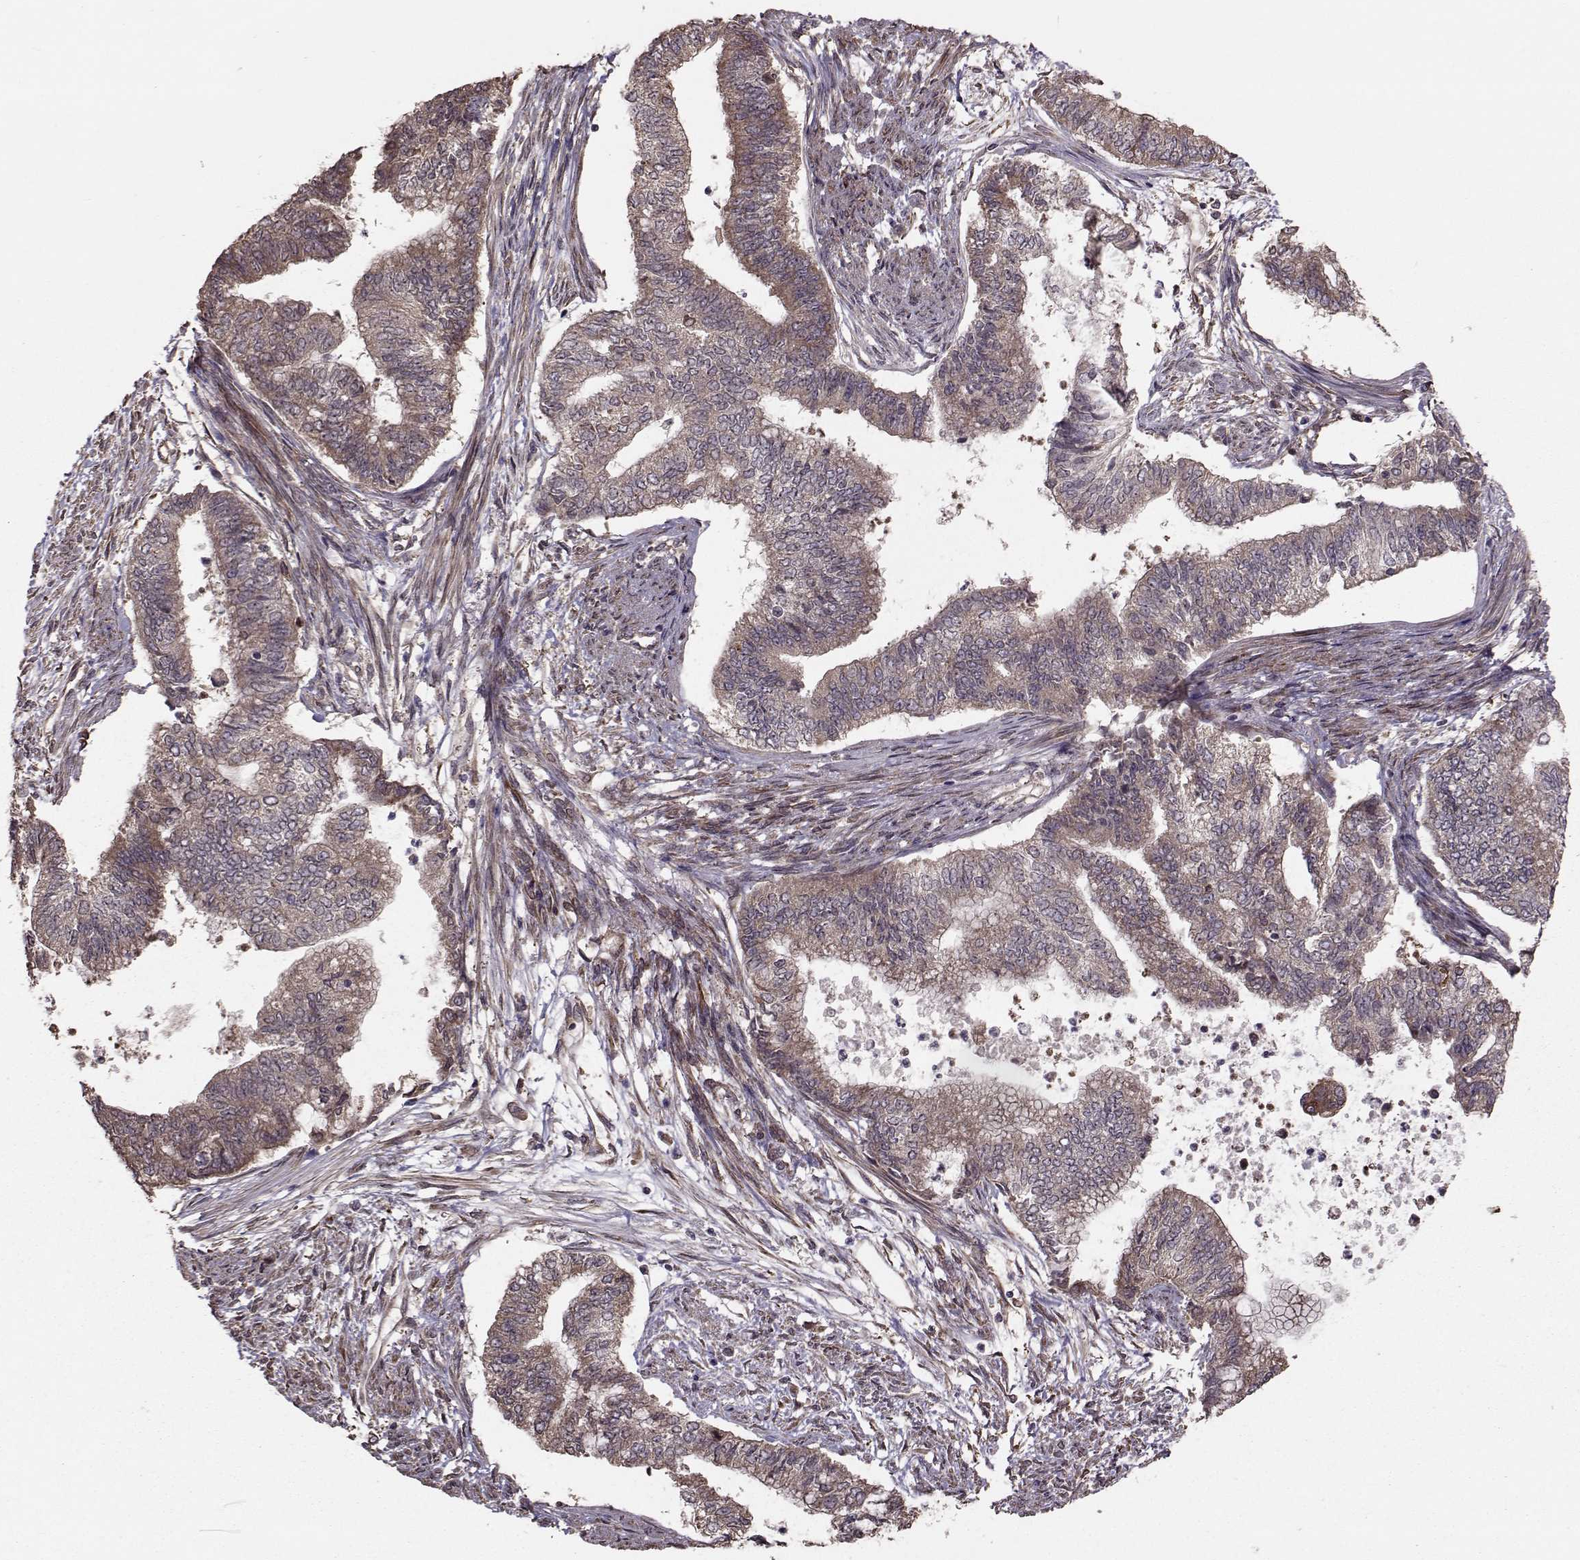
{"staining": {"intensity": "negative", "quantity": "none", "location": "none"}, "tissue": "endometrial cancer", "cell_type": "Tumor cells", "image_type": "cancer", "snomed": [{"axis": "morphology", "description": "Adenocarcinoma, NOS"}, {"axis": "topography", "description": "Endometrium"}], "caption": "This is an immunohistochemistry (IHC) photomicrograph of human endometrial adenocarcinoma. There is no expression in tumor cells.", "gene": "TRIP10", "patient": {"sex": "female", "age": 65}}